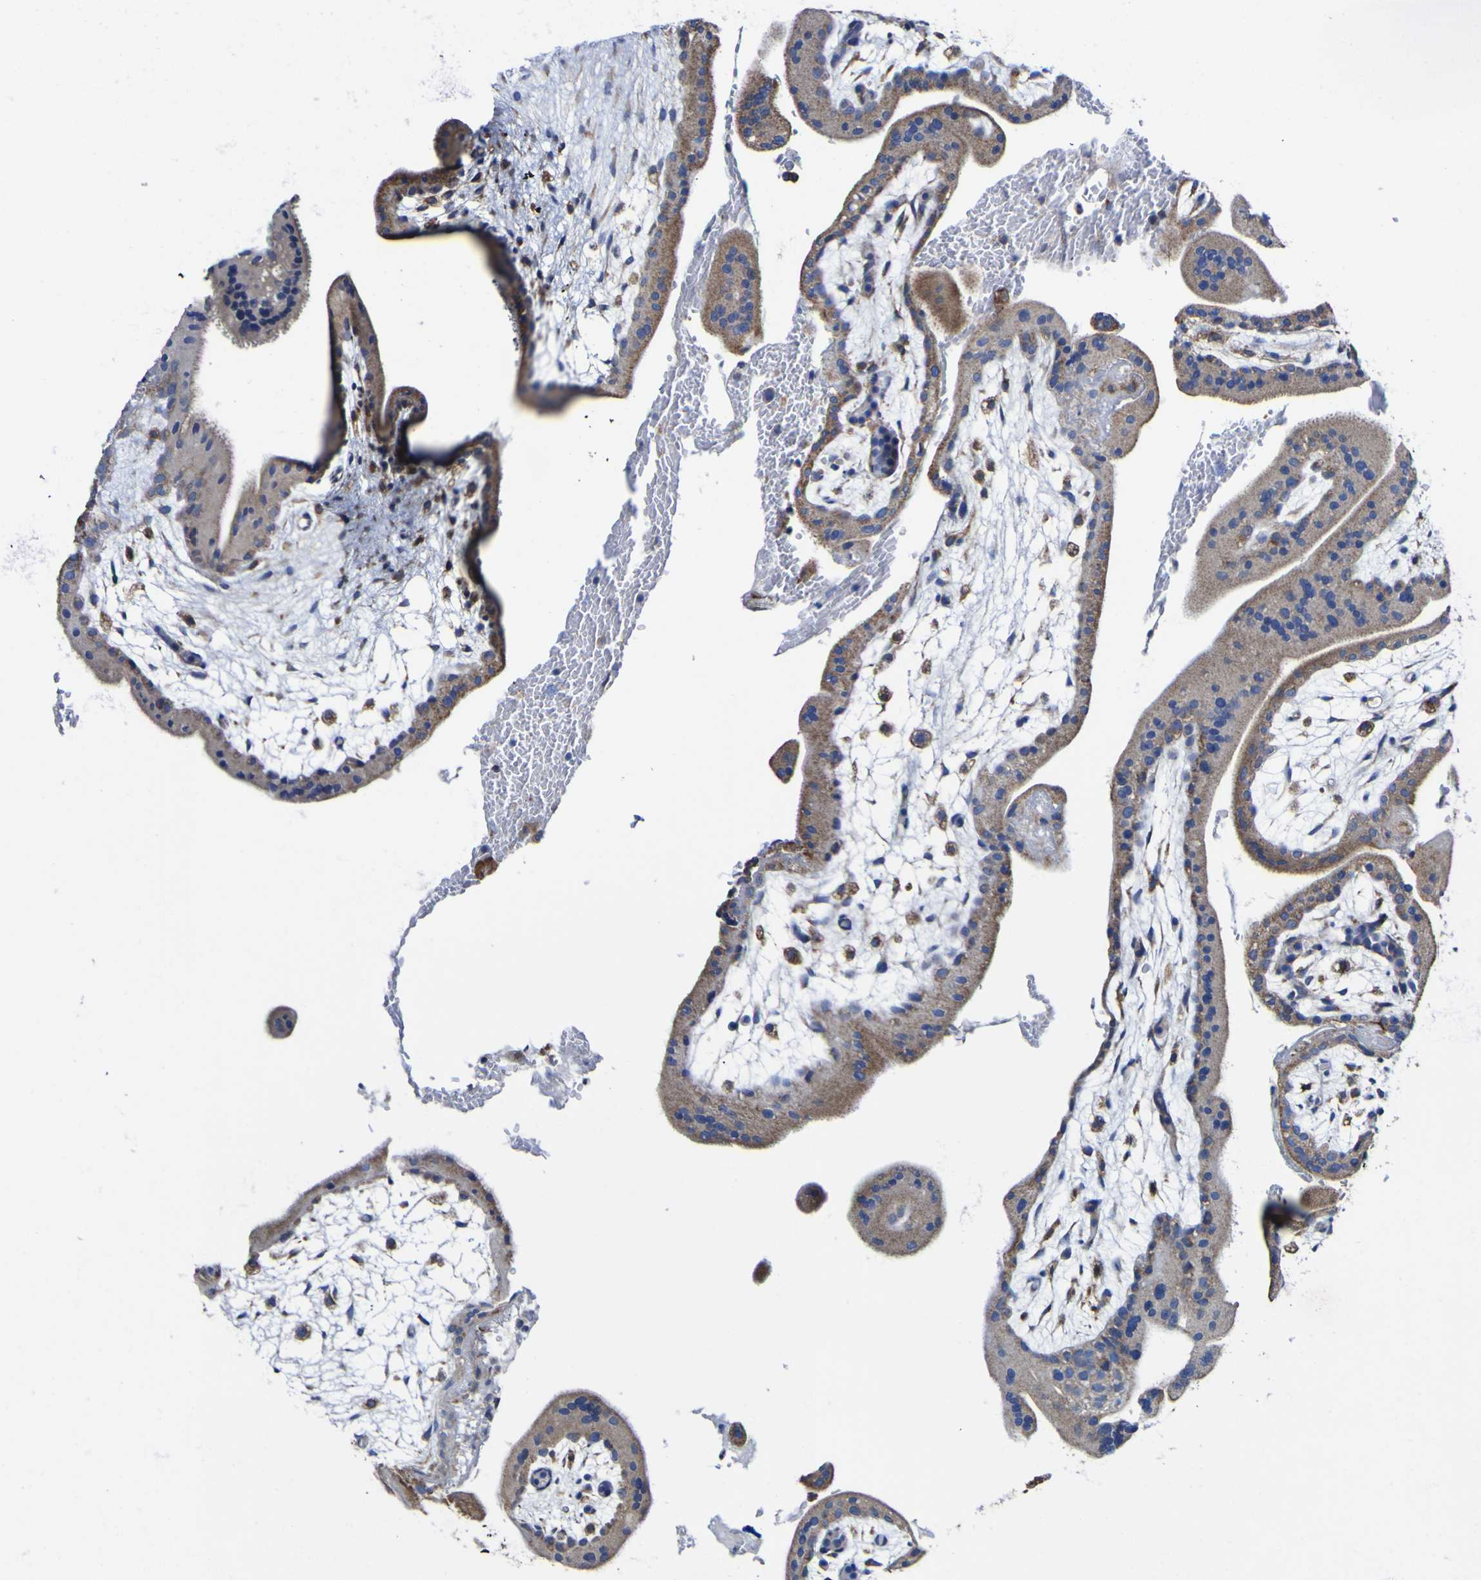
{"staining": {"intensity": "moderate", "quantity": ">75%", "location": "cytoplasmic/membranous"}, "tissue": "placenta", "cell_type": "Trophoblastic cells", "image_type": "normal", "snomed": [{"axis": "morphology", "description": "Normal tissue, NOS"}, {"axis": "topography", "description": "Placenta"}], "caption": "This is a photomicrograph of IHC staining of unremarkable placenta, which shows moderate expression in the cytoplasmic/membranous of trophoblastic cells.", "gene": "CCDC90B", "patient": {"sex": "female", "age": 35}}